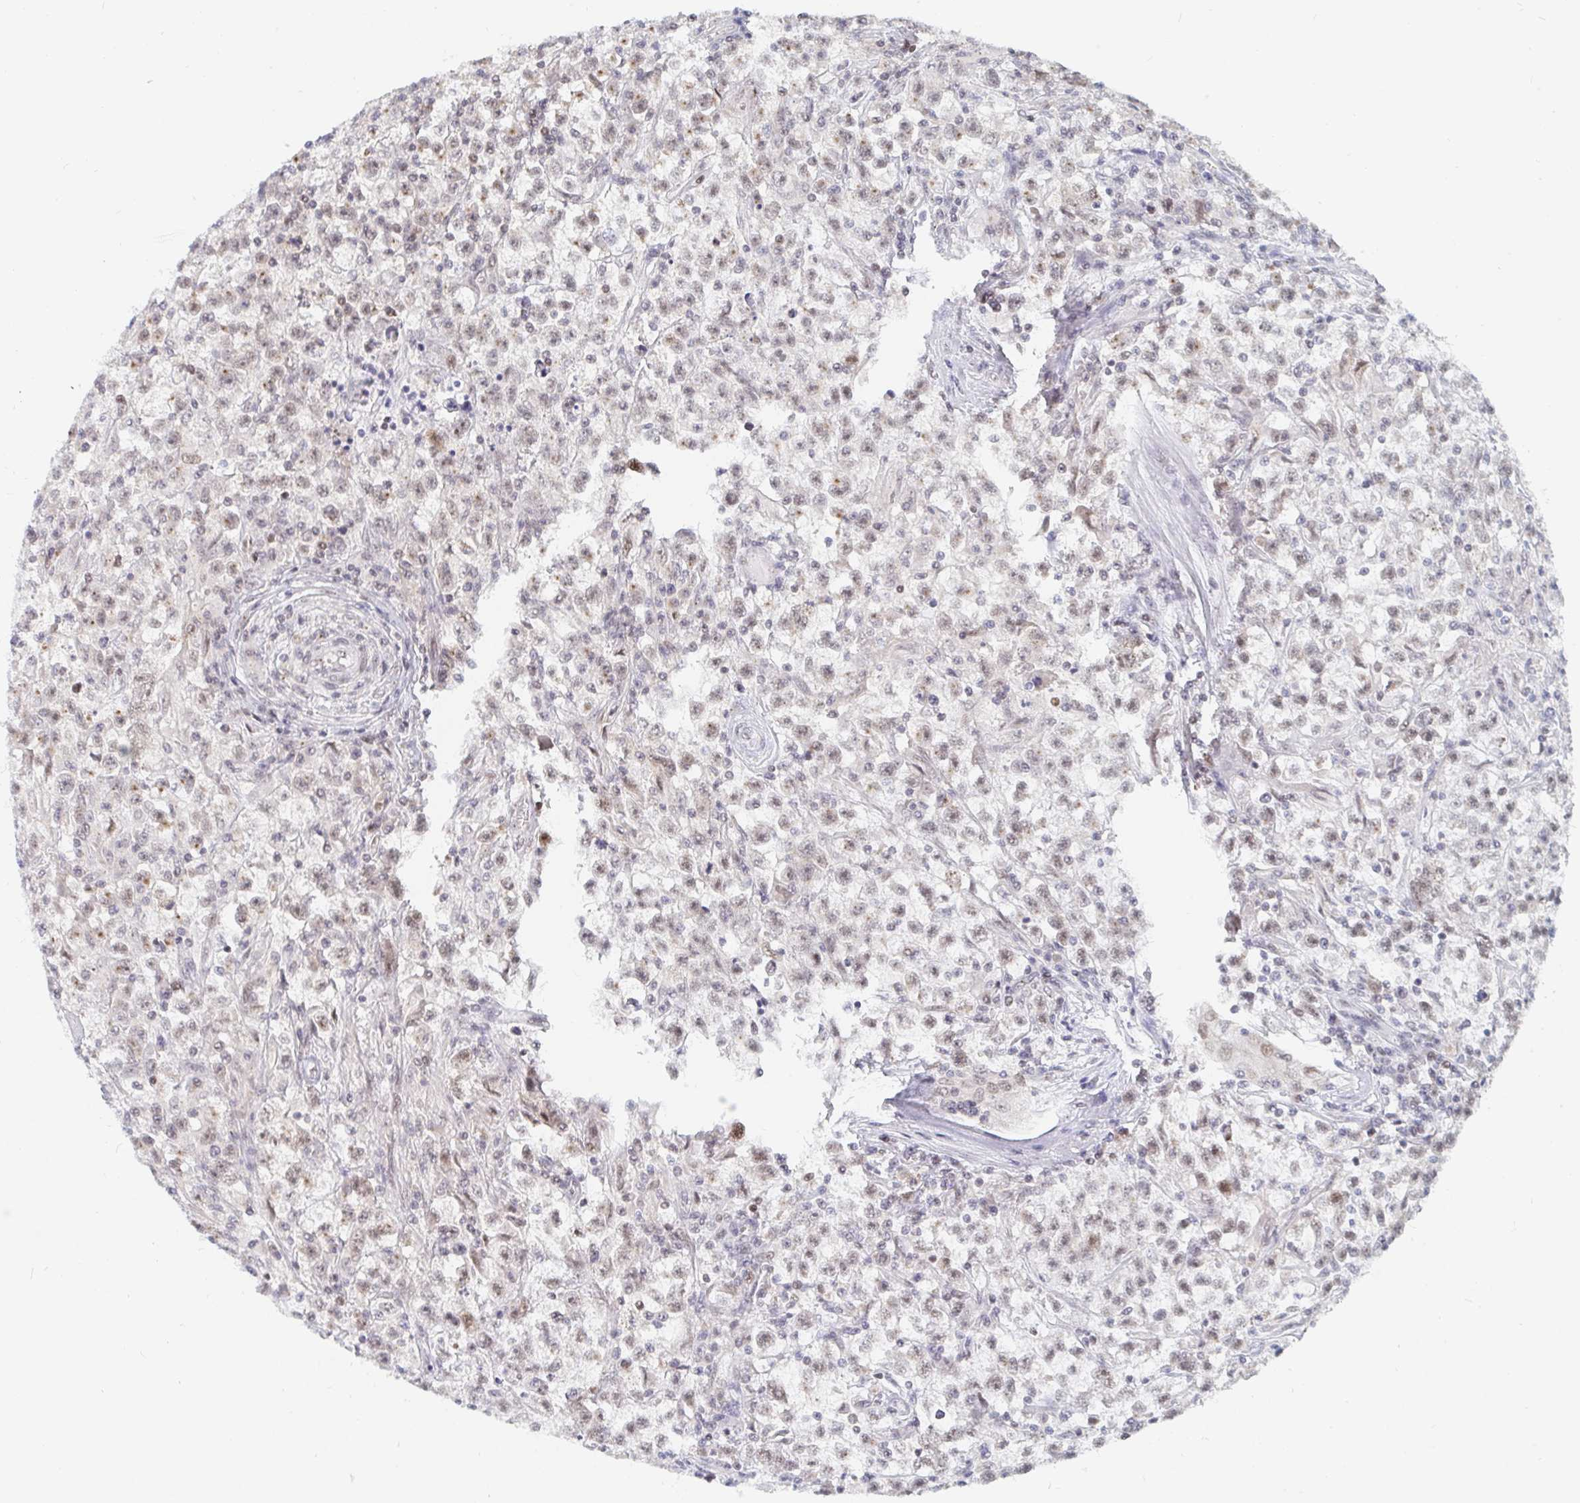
{"staining": {"intensity": "weak", "quantity": ">75%", "location": "nuclear"}, "tissue": "testis cancer", "cell_type": "Tumor cells", "image_type": "cancer", "snomed": [{"axis": "morphology", "description": "Seminoma, NOS"}, {"axis": "topography", "description": "Testis"}], "caption": "Brown immunohistochemical staining in testis cancer (seminoma) exhibits weak nuclear staining in about >75% of tumor cells.", "gene": "CHD2", "patient": {"sex": "male", "age": 31}}